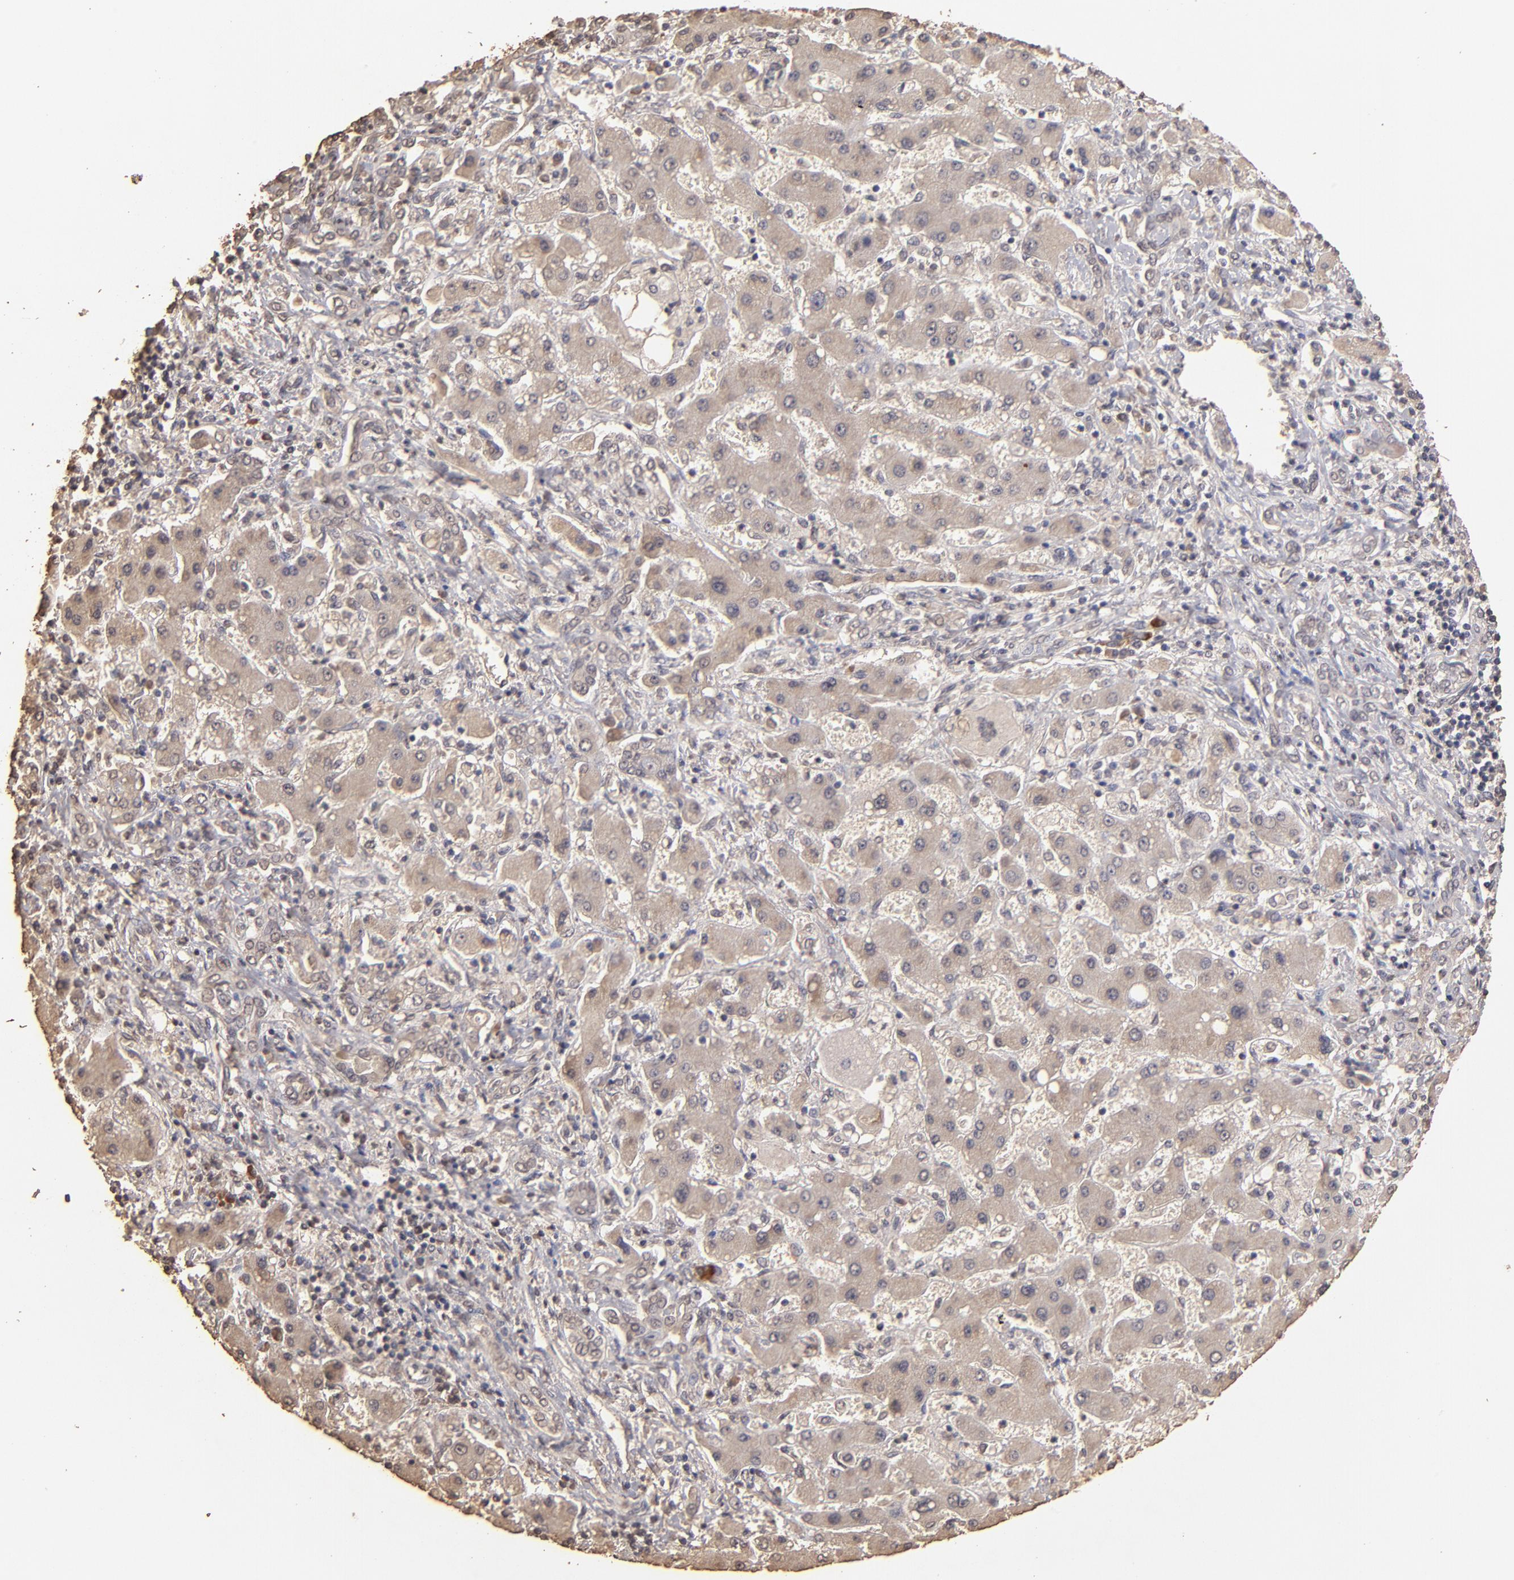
{"staining": {"intensity": "moderate", "quantity": ">75%", "location": "cytoplasmic/membranous"}, "tissue": "liver cancer", "cell_type": "Tumor cells", "image_type": "cancer", "snomed": [{"axis": "morphology", "description": "Cholangiocarcinoma"}, {"axis": "topography", "description": "Liver"}], "caption": "Immunohistochemical staining of cholangiocarcinoma (liver) shows medium levels of moderate cytoplasmic/membranous positivity in approximately >75% of tumor cells. (Brightfield microscopy of DAB IHC at high magnification).", "gene": "OPHN1", "patient": {"sex": "male", "age": 50}}